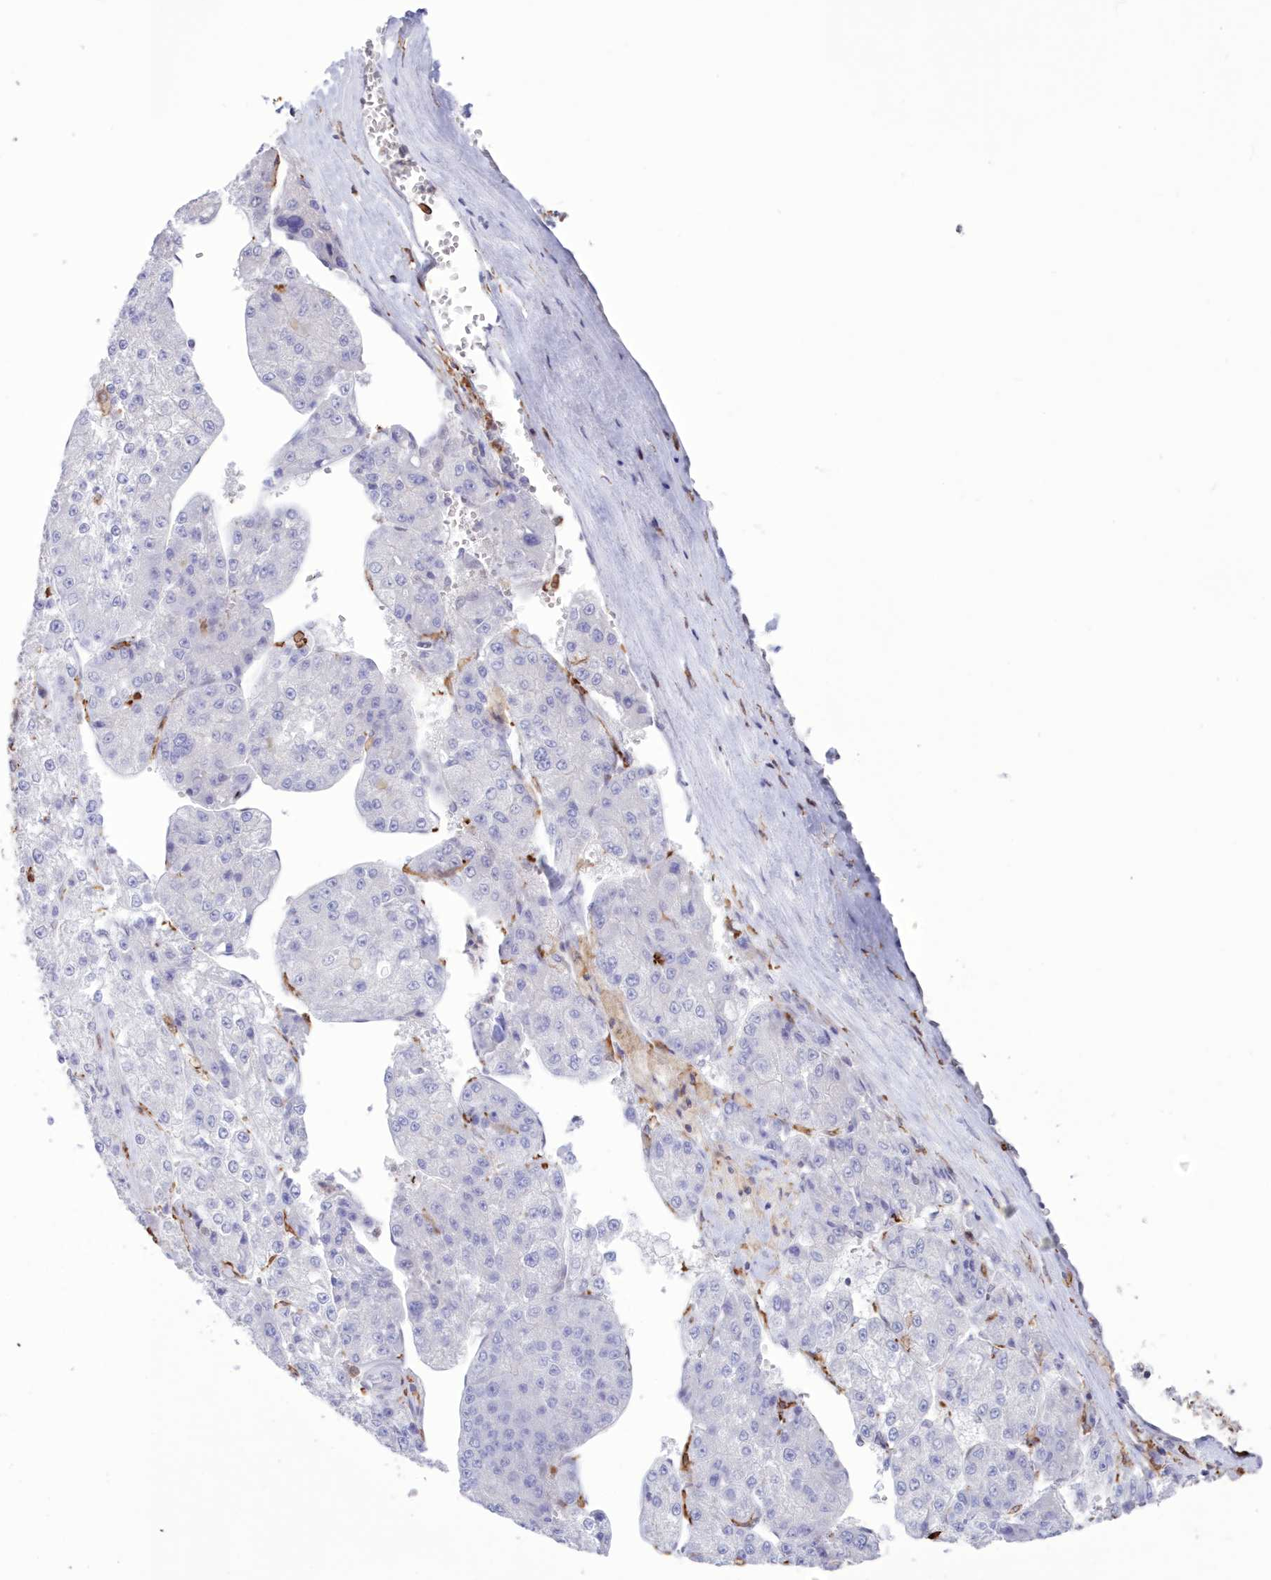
{"staining": {"intensity": "negative", "quantity": "none", "location": "none"}, "tissue": "liver cancer", "cell_type": "Tumor cells", "image_type": "cancer", "snomed": [{"axis": "morphology", "description": "Carcinoma, Hepatocellular, NOS"}, {"axis": "topography", "description": "Liver"}], "caption": "An immunohistochemistry image of hepatocellular carcinoma (liver) is shown. There is no staining in tumor cells of hepatocellular carcinoma (liver).", "gene": "C11orf1", "patient": {"sex": "female", "age": 73}}